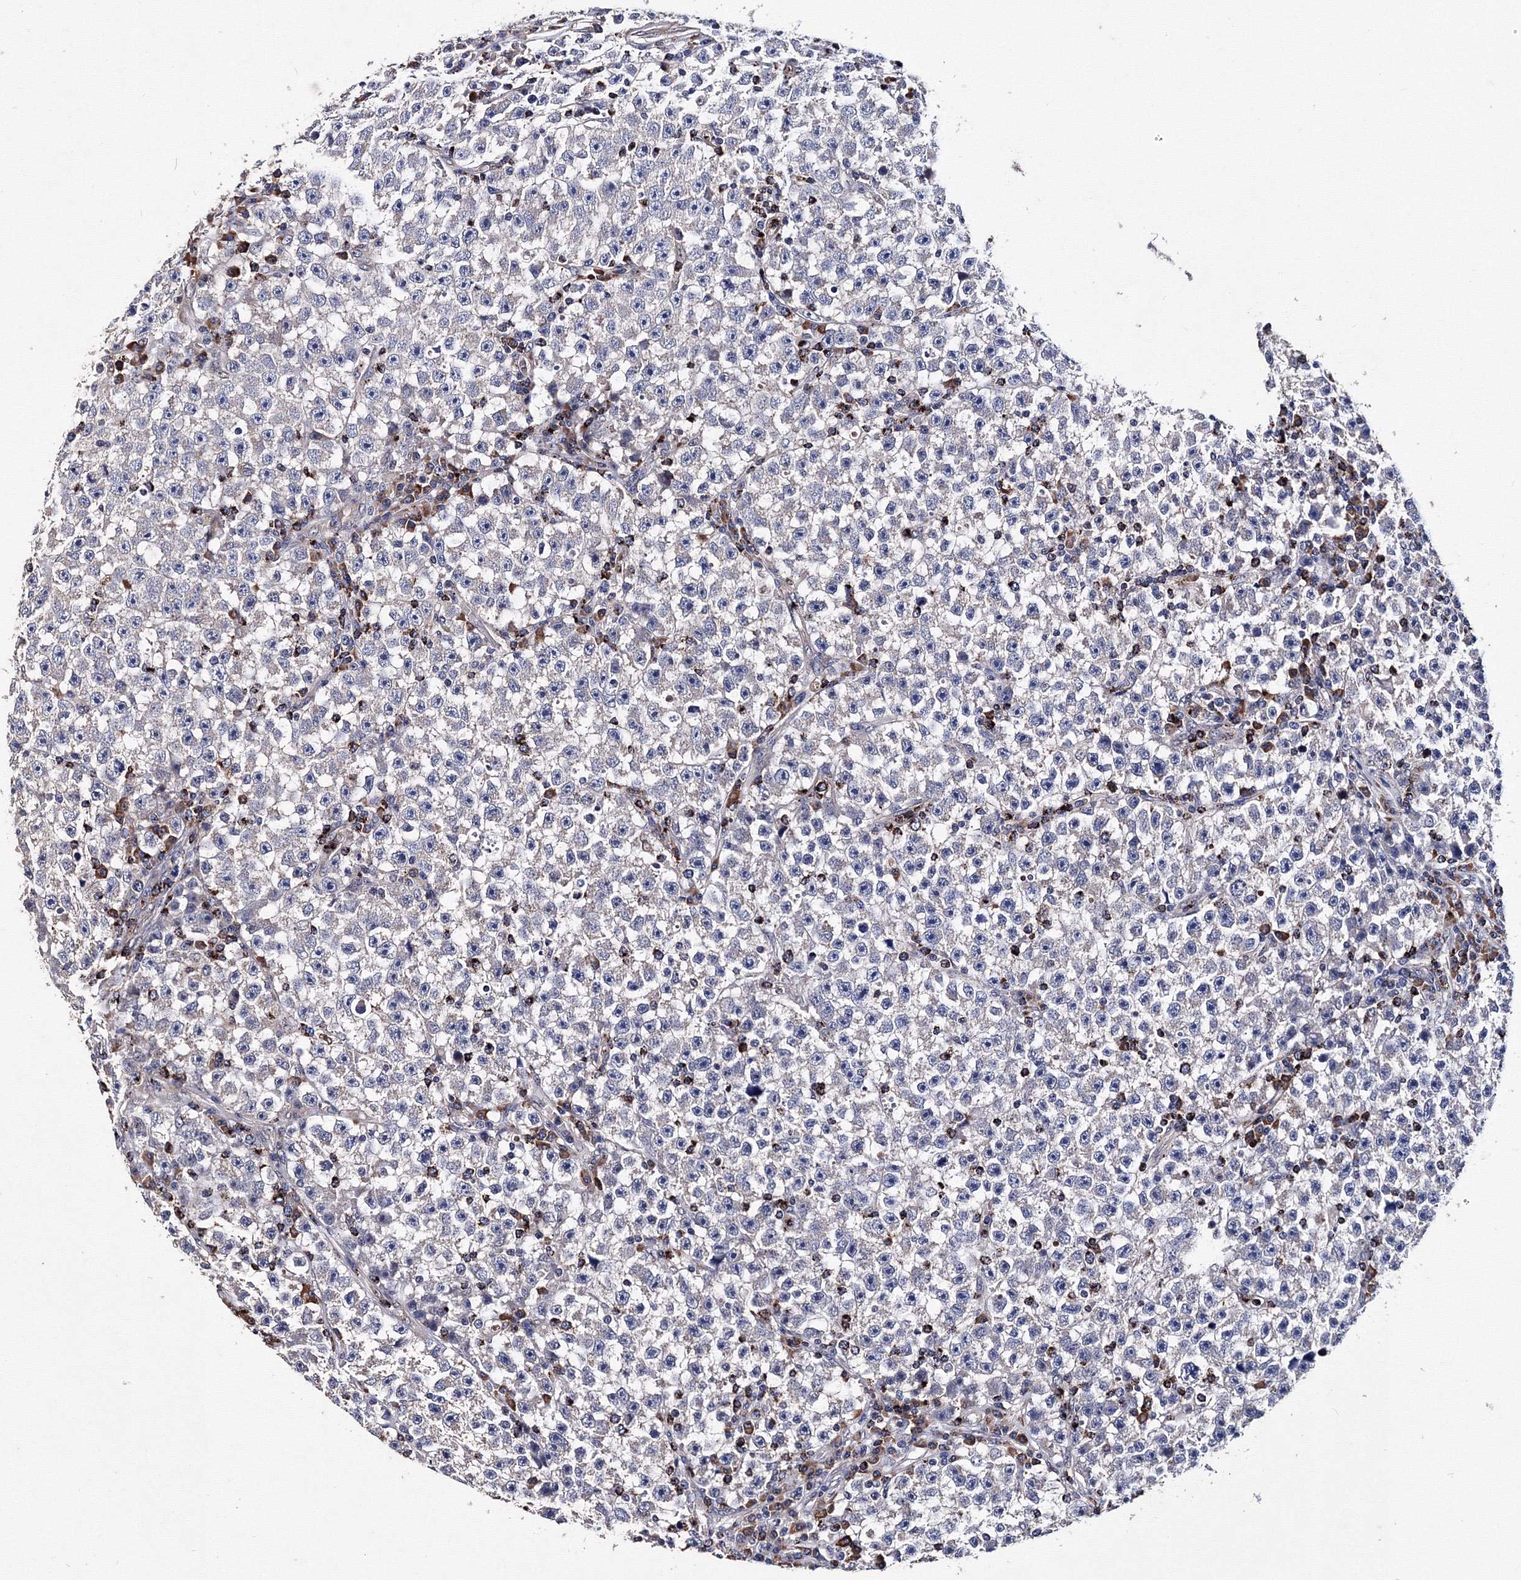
{"staining": {"intensity": "negative", "quantity": "none", "location": "none"}, "tissue": "testis cancer", "cell_type": "Tumor cells", "image_type": "cancer", "snomed": [{"axis": "morphology", "description": "Seminoma, NOS"}, {"axis": "topography", "description": "Testis"}], "caption": "Histopathology image shows no protein expression in tumor cells of seminoma (testis) tissue.", "gene": "PHYKPL", "patient": {"sex": "male", "age": 22}}